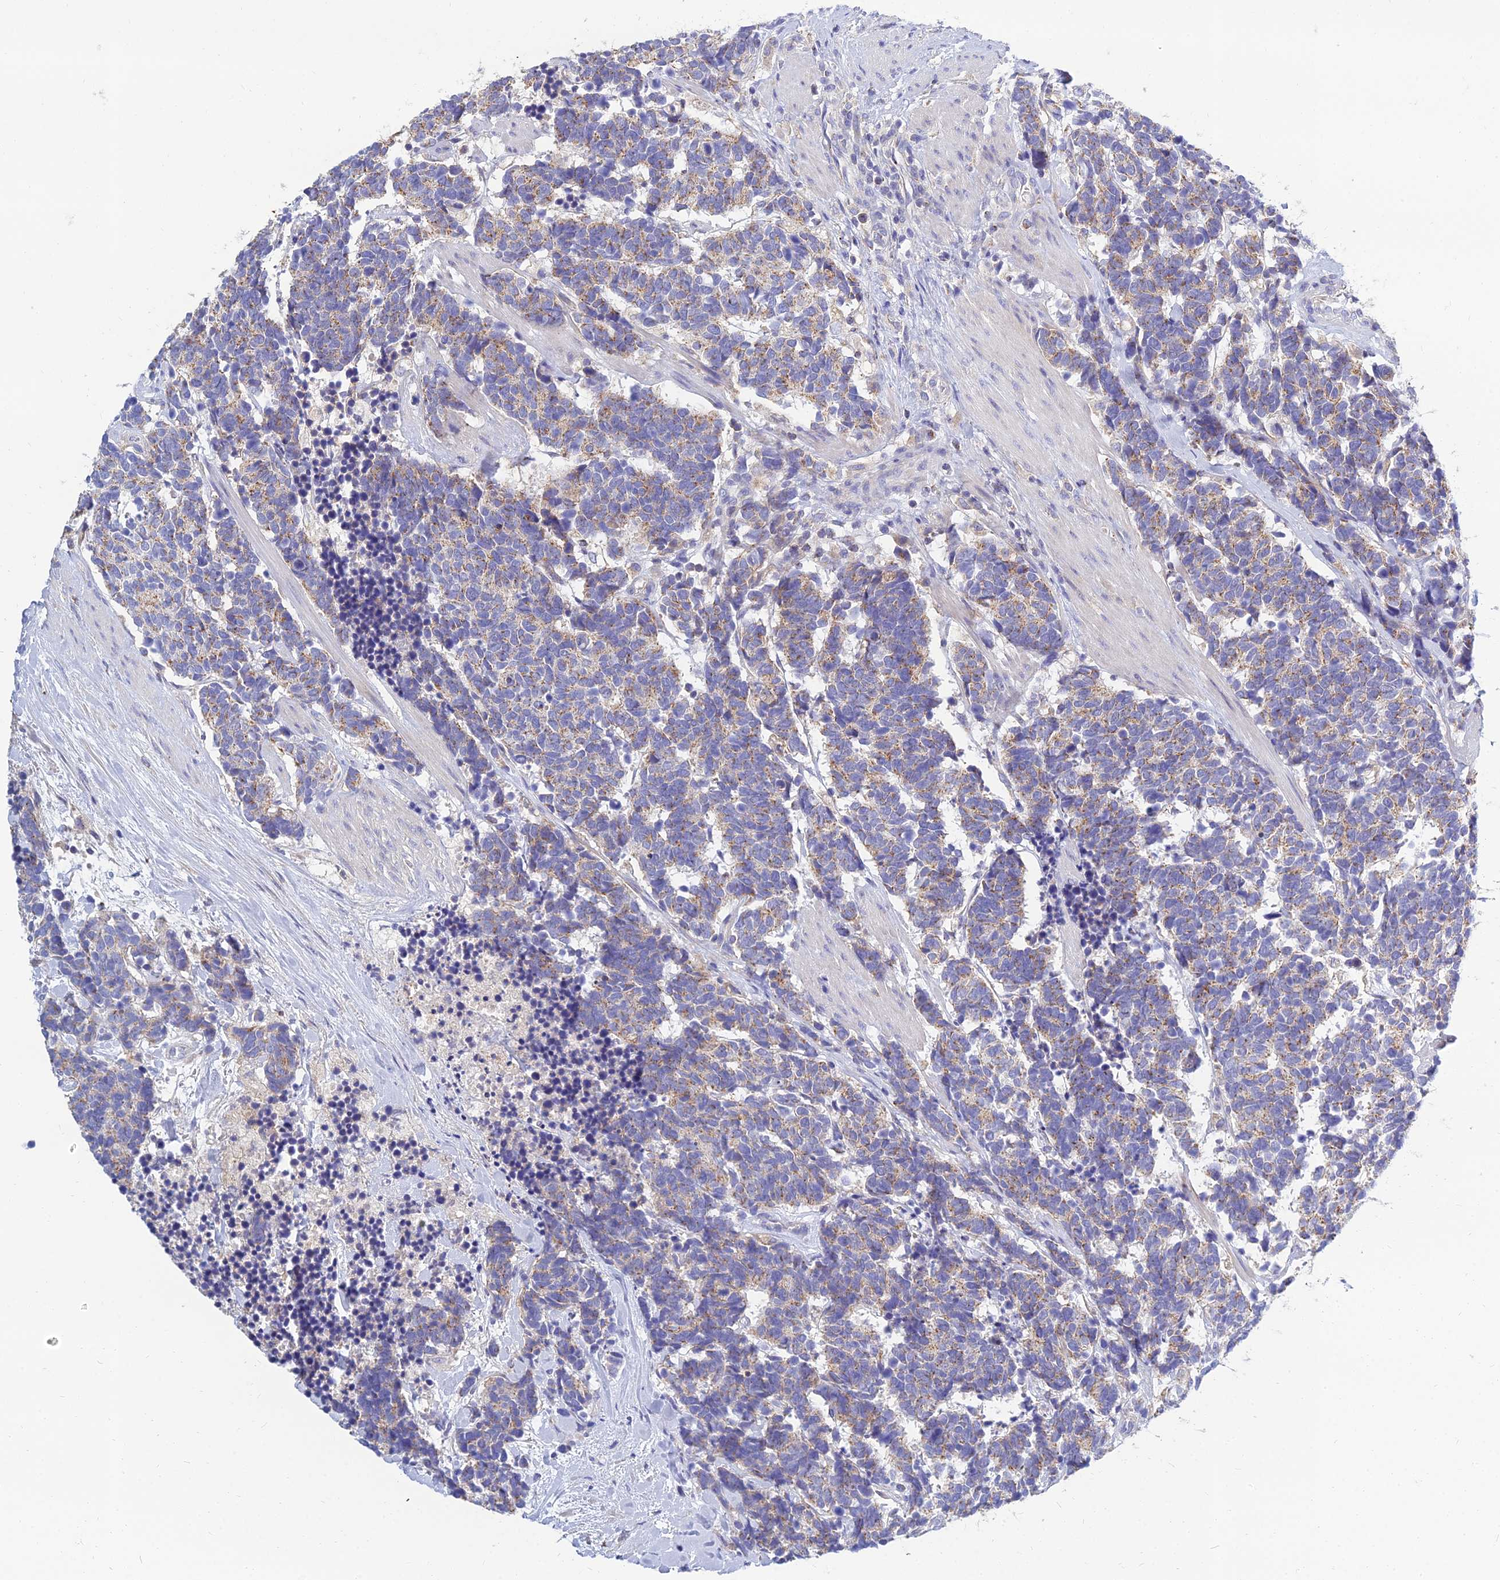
{"staining": {"intensity": "weak", "quantity": "25%-75%", "location": "cytoplasmic/membranous"}, "tissue": "carcinoid", "cell_type": "Tumor cells", "image_type": "cancer", "snomed": [{"axis": "morphology", "description": "Carcinoma, NOS"}, {"axis": "morphology", "description": "Carcinoid, malignant, NOS"}, {"axis": "topography", "description": "Prostate"}], "caption": "Carcinoid was stained to show a protein in brown. There is low levels of weak cytoplasmic/membranous staining in approximately 25%-75% of tumor cells. (brown staining indicates protein expression, while blue staining denotes nuclei).", "gene": "NPY", "patient": {"sex": "male", "age": 57}}